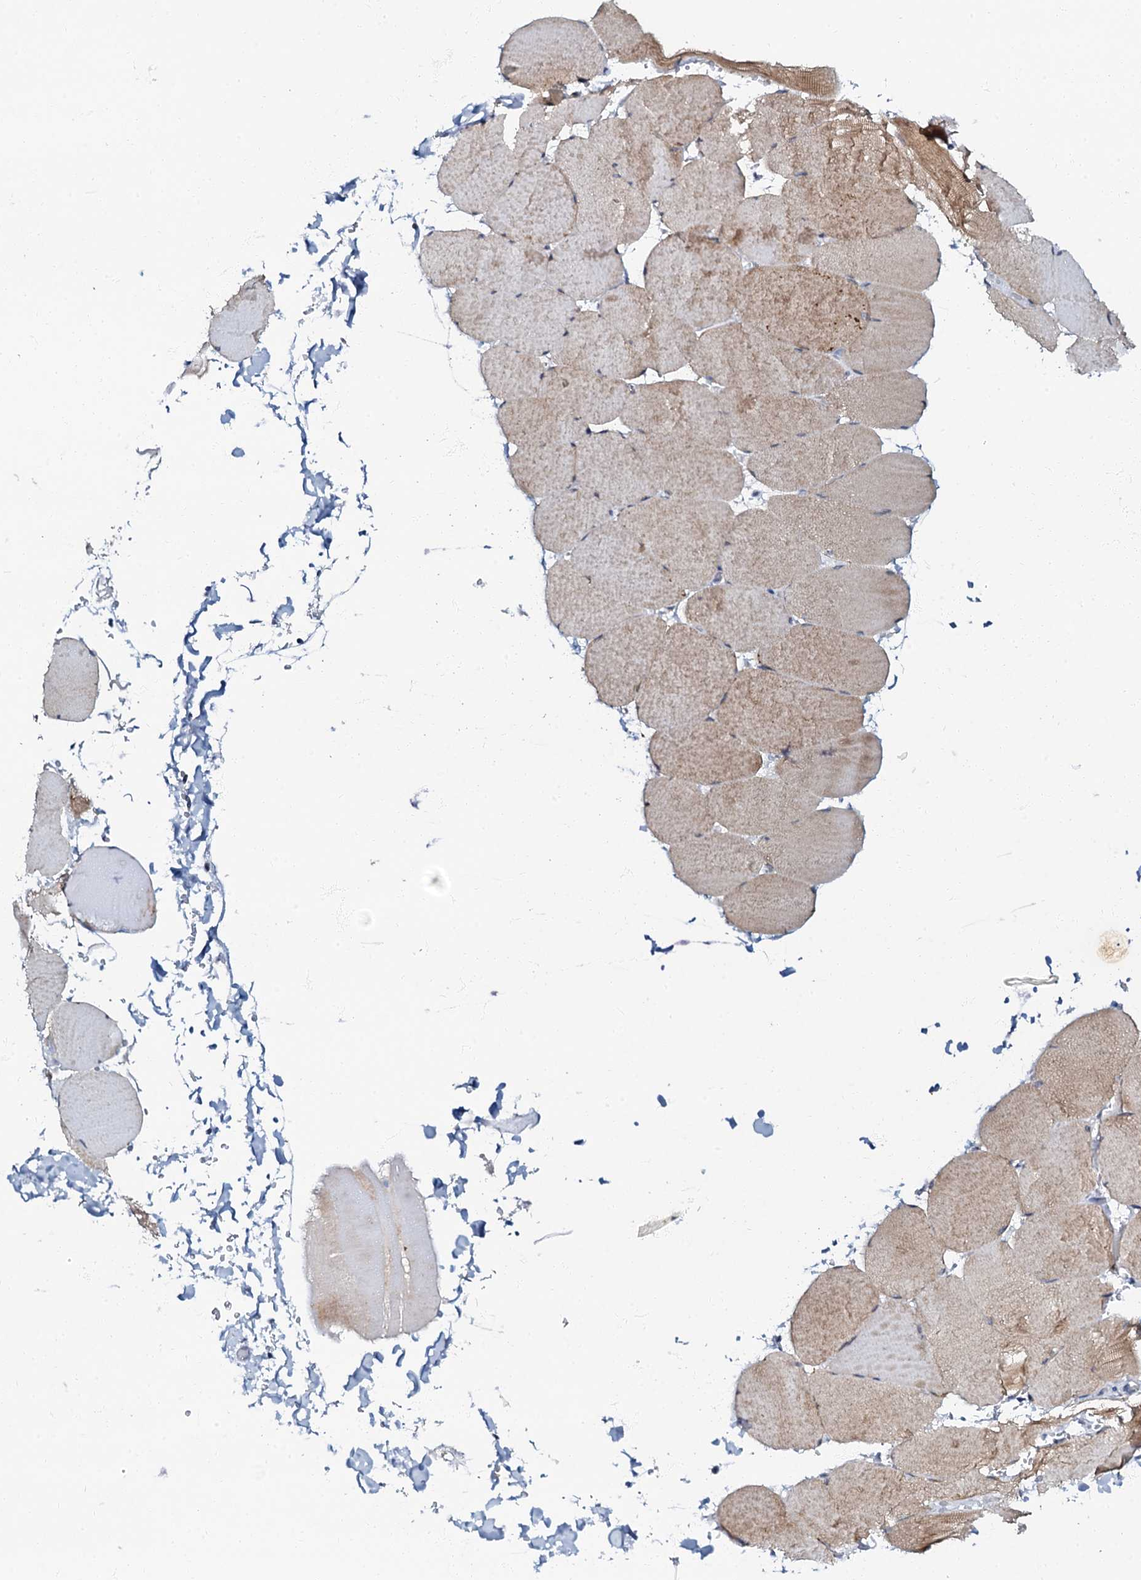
{"staining": {"intensity": "moderate", "quantity": ">75%", "location": "cytoplasmic/membranous"}, "tissue": "skeletal muscle", "cell_type": "Myocytes", "image_type": "normal", "snomed": [{"axis": "morphology", "description": "Normal tissue, NOS"}, {"axis": "topography", "description": "Skeletal muscle"}, {"axis": "topography", "description": "Head-Neck"}], "caption": "Protein analysis of normal skeletal muscle shows moderate cytoplasmic/membranous expression in about >75% of myocytes. (DAB IHC, brown staining for protein, blue staining for nuclei).", "gene": "MRPL51", "patient": {"sex": "male", "age": 66}}